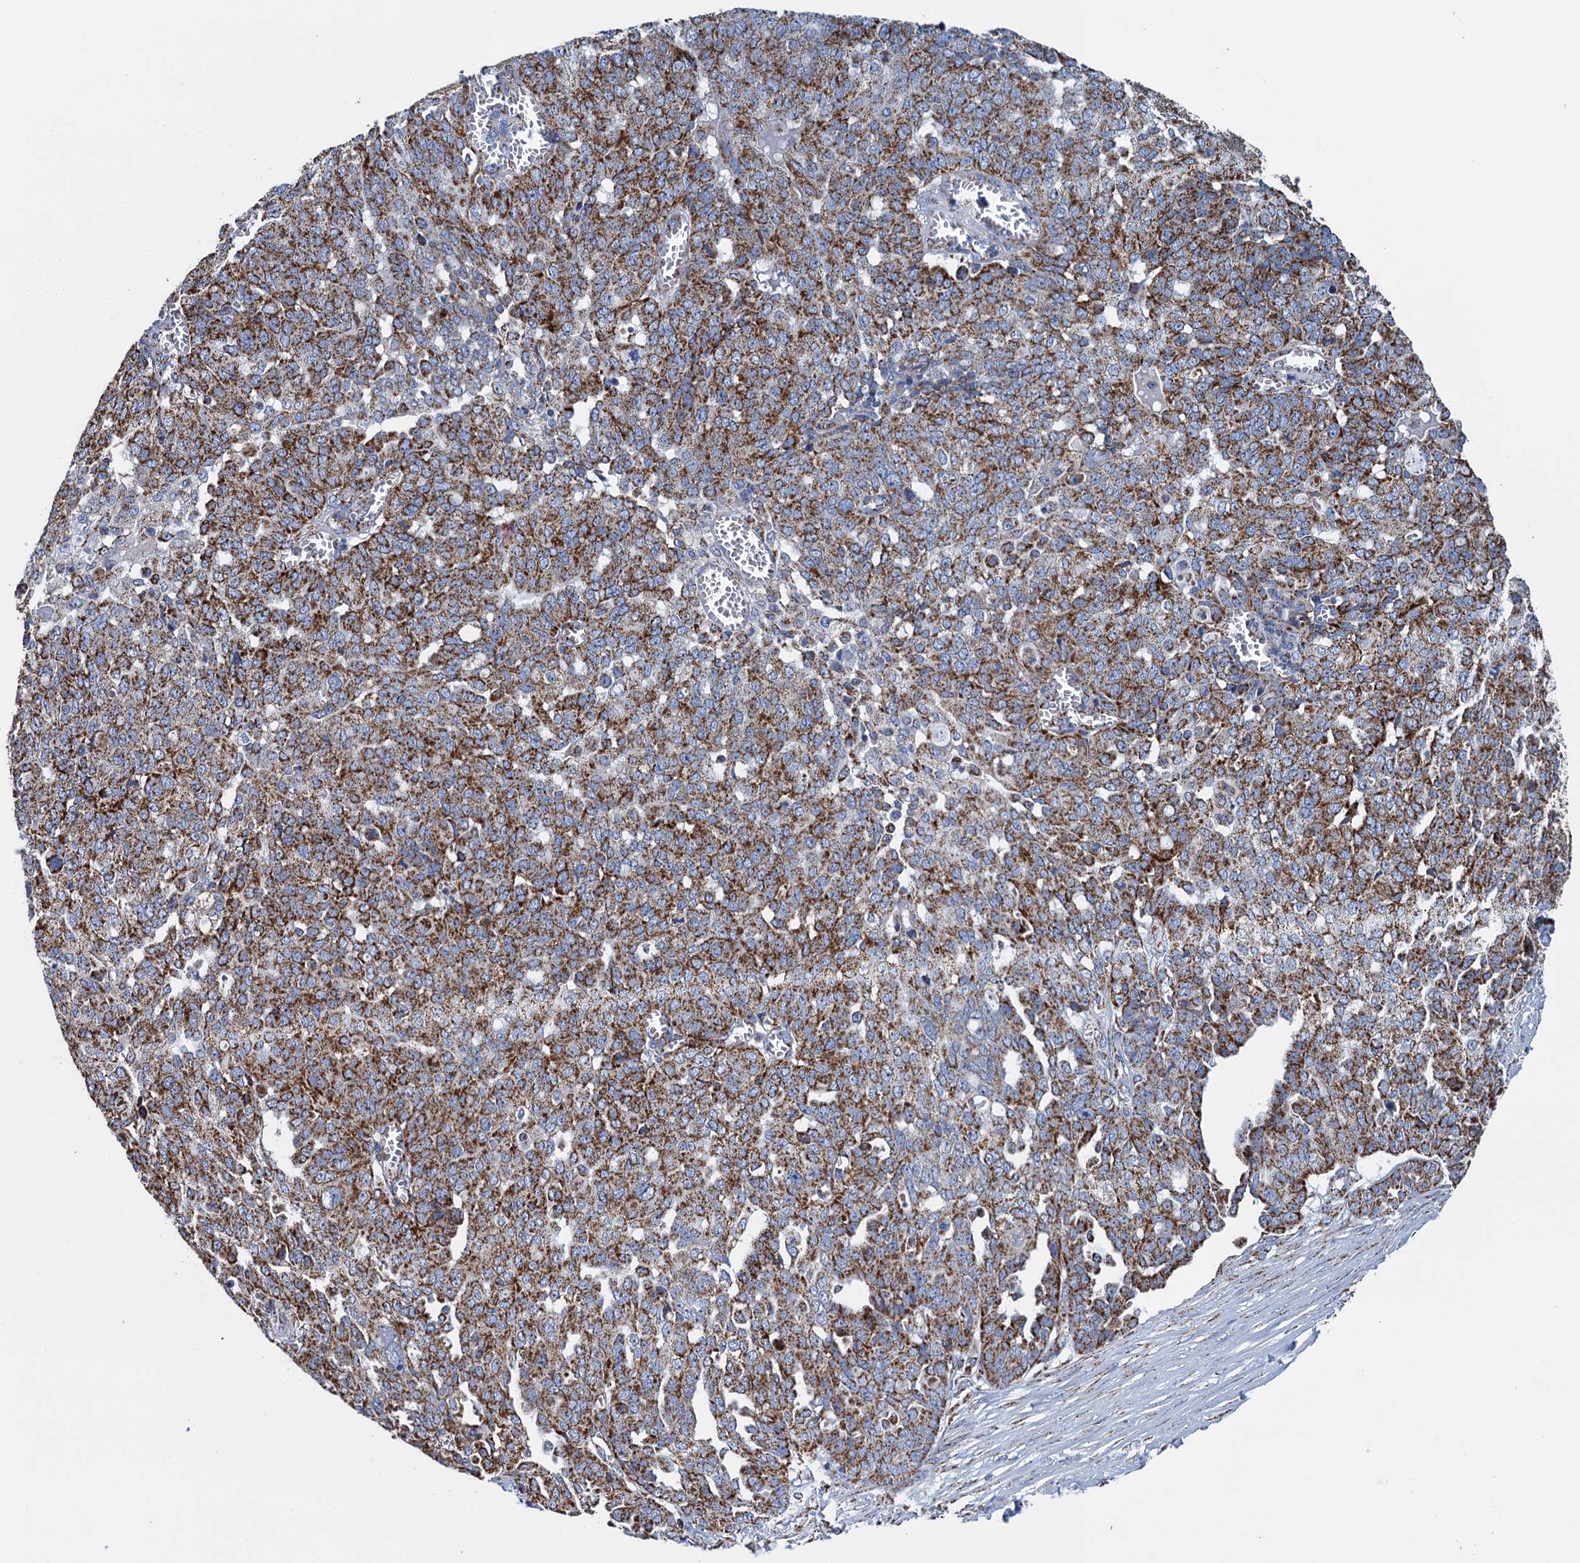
{"staining": {"intensity": "moderate", "quantity": ">75%", "location": "cytoplasmic/membranous"}, "tissue": "ovarian cancer", "cell_type": "Tumor cells", "image_type": "cancer", "snomed": [{"axis": "morphology", "description": "Cystadenocarcinoma, serous, NOS"}, {"axis": "topography", "description": "Soft tissue"}, {"axis": "topography", "description": "Ovary"}], "caption": "A photomicrograph showing moderate cytoplasmic/membranous staining in approximately >75% of tumor cells in ovarian cancer (serous cystadenocarcinoma), as visualized by brown immunohistochemical staining.", "gene": "IVD", "patient": {"sex": "female", "age": 57}}